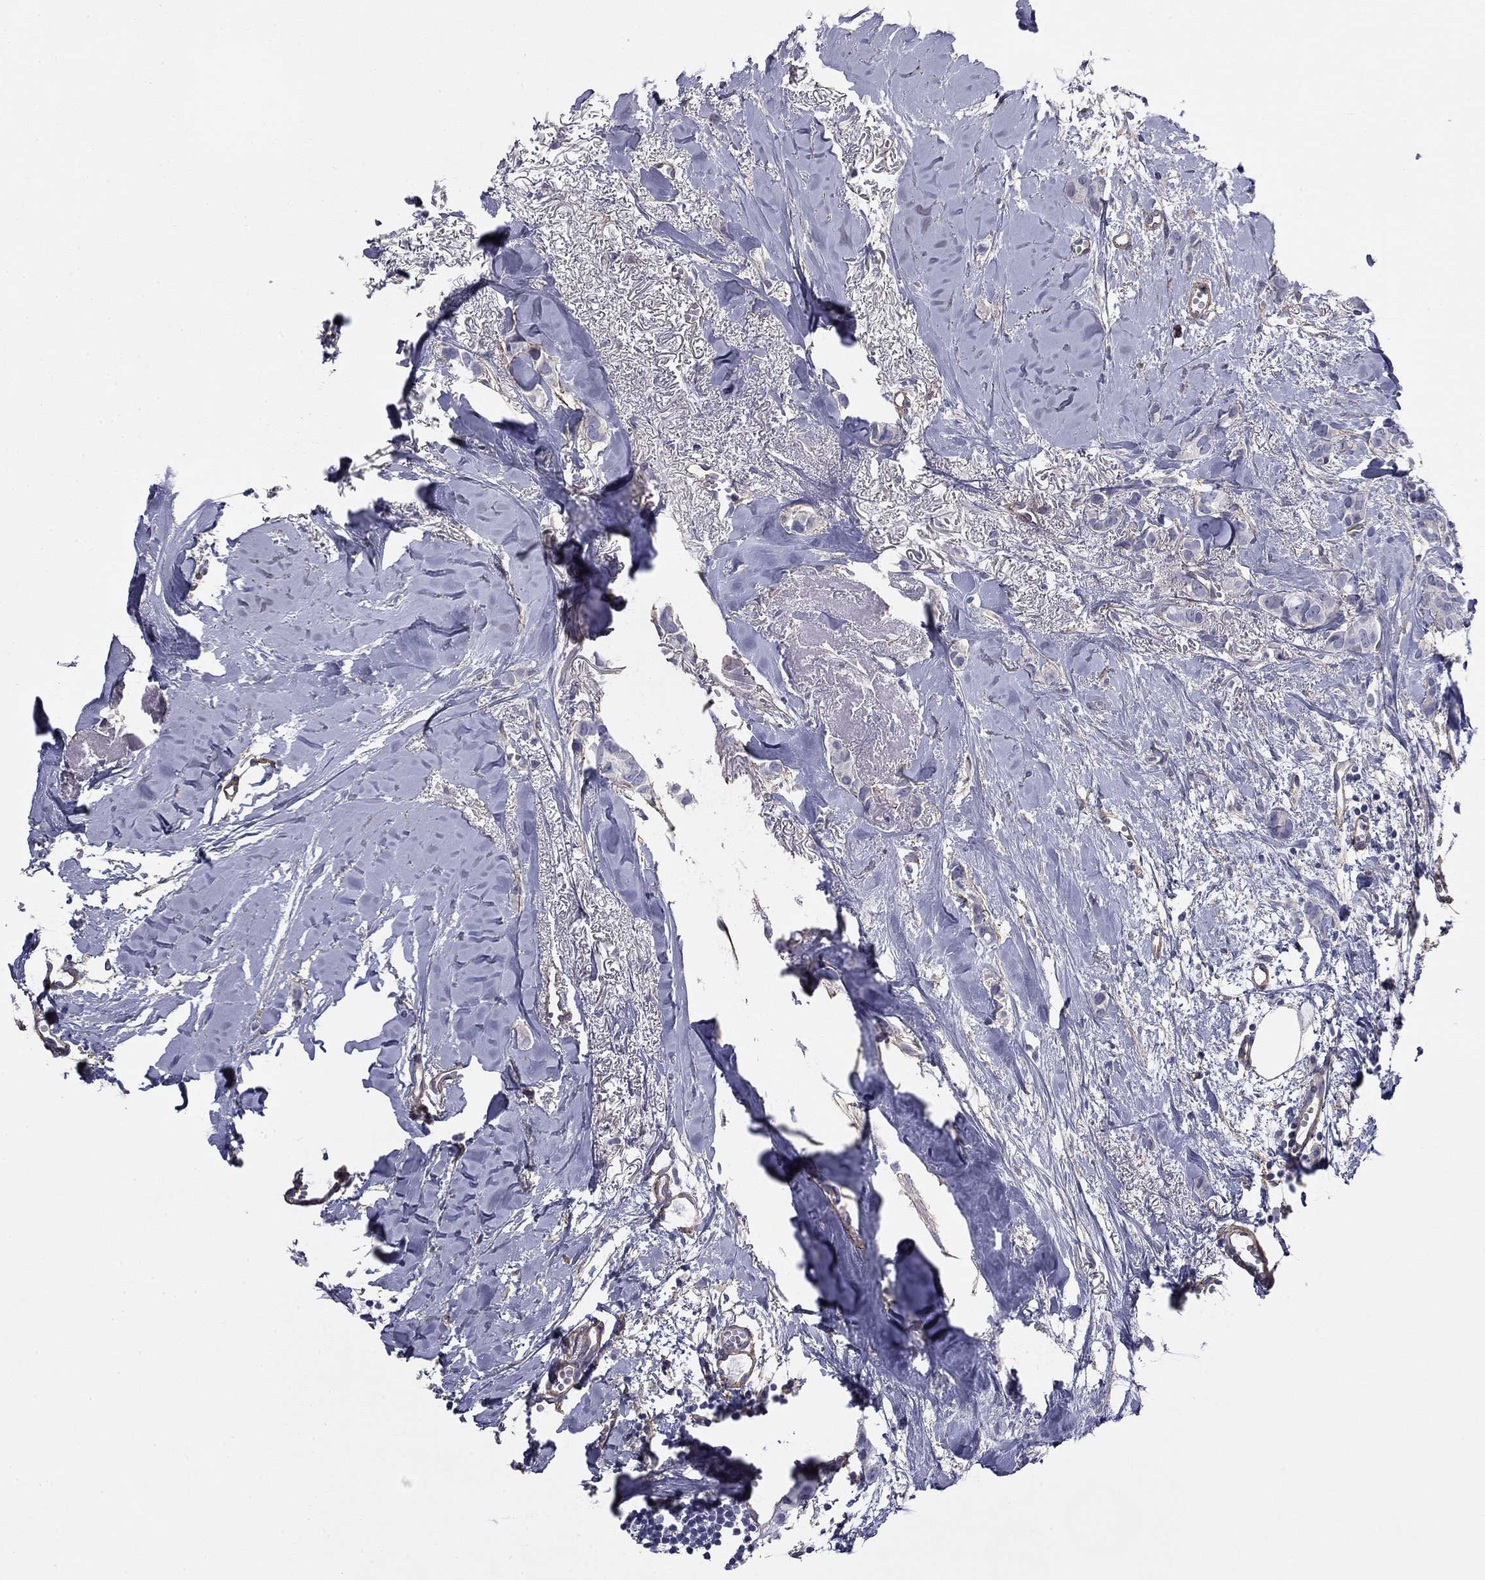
{"staining": {"intensity": "negative", "quantity": "none", "location": "none"}, "tissue": "breast cancer", "cell_type": "Tumor cells", "image_type": "cancer", "snomed": [{"axis": "morphology", "description": "Duct carcinoma"}, {"axis": "topography", "description": "Breast"}], "caption": "High magnification brightfield microscopy of breast cancer (infiltrating ductal carcinoma) stained with DAB (brown) and counterstained with hematoxylin (blue): tumor cells show no significant positivity.", "gene": "TCHH", "patient": {"sex": "female", "age": 85}}